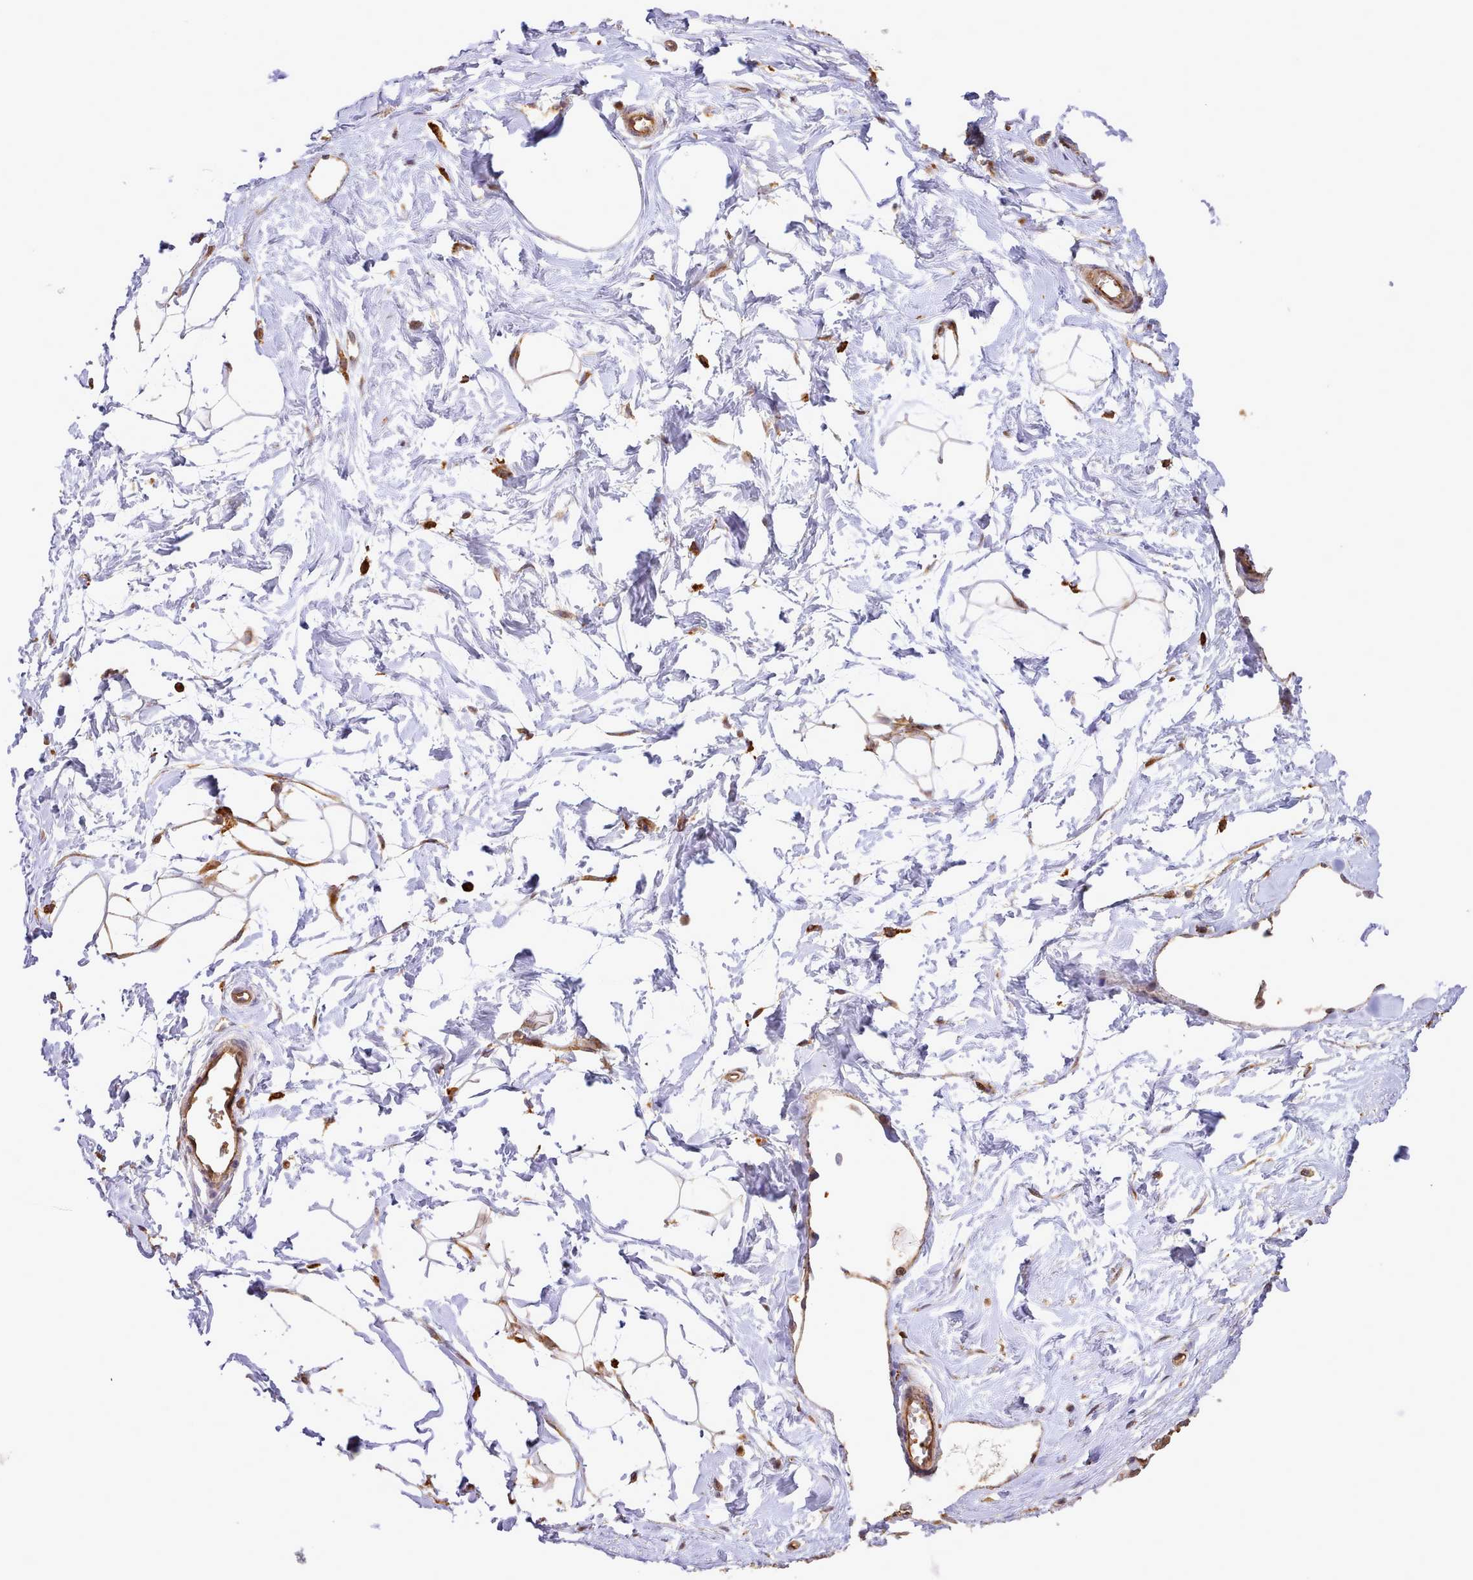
{"staining": {"intensity": "moderate", "quantity": ">75%", "location": "cytoplasmic/membranous"}, "tissue": "breast", "cell_type": "Adipocytes", "image_type": "normal", "snomed": [{"axis": "morphology", "description": "Normal tissue, NOS"}, {"axis": "topography", "description": "Breast"}], "caption": "Immunohistochemical staining of benign human breast displays medium levels of moderate cytoplasmic/membranous expression in about >75% of adipocytes. Ihc stains the protein in brown and the nuclei are stained blue.", "gene": "CAPZA1", "patient": {"sex": "female", "age": 45}}